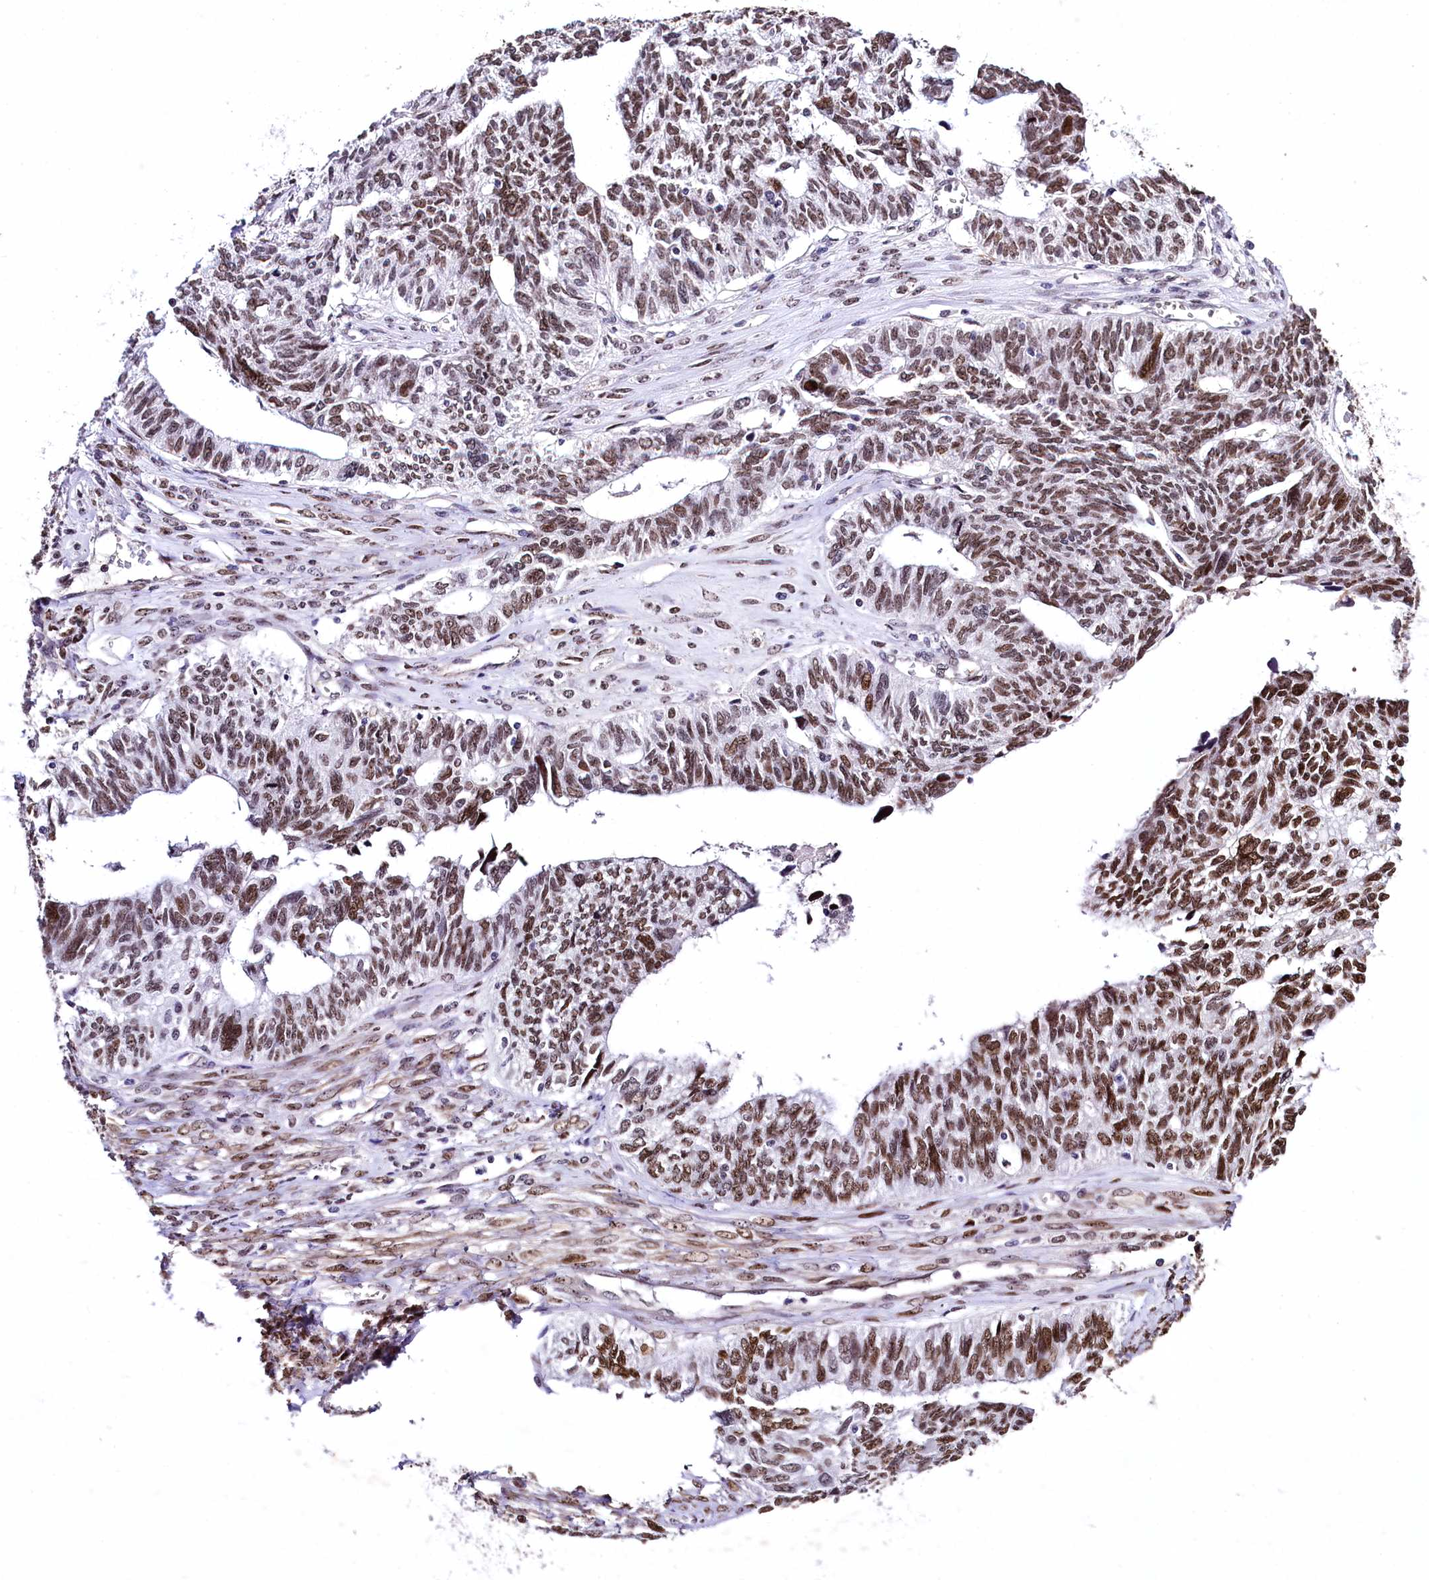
{"staining": {"intensity": "moderate", "quantity": ">75%", "location": "nuclear"}, "tissue": "ovarian cancer", "cell_type": "Tumor cells", "image_type": "cancer", "snomed": [{"axis": "morphology", "description": "Cystadenocarcinoma, serous, NOS"}, {"axis": "topography", "description": "Ovary"}], "caption": "Immunohistochemical staining of human serous cystadenocarcinoma (ovarian) shows moderate nuclear protein expression in about >75% of tumor cells.", "gene": "SAMD10", "patient": {"sex": "female", "age": 79}}